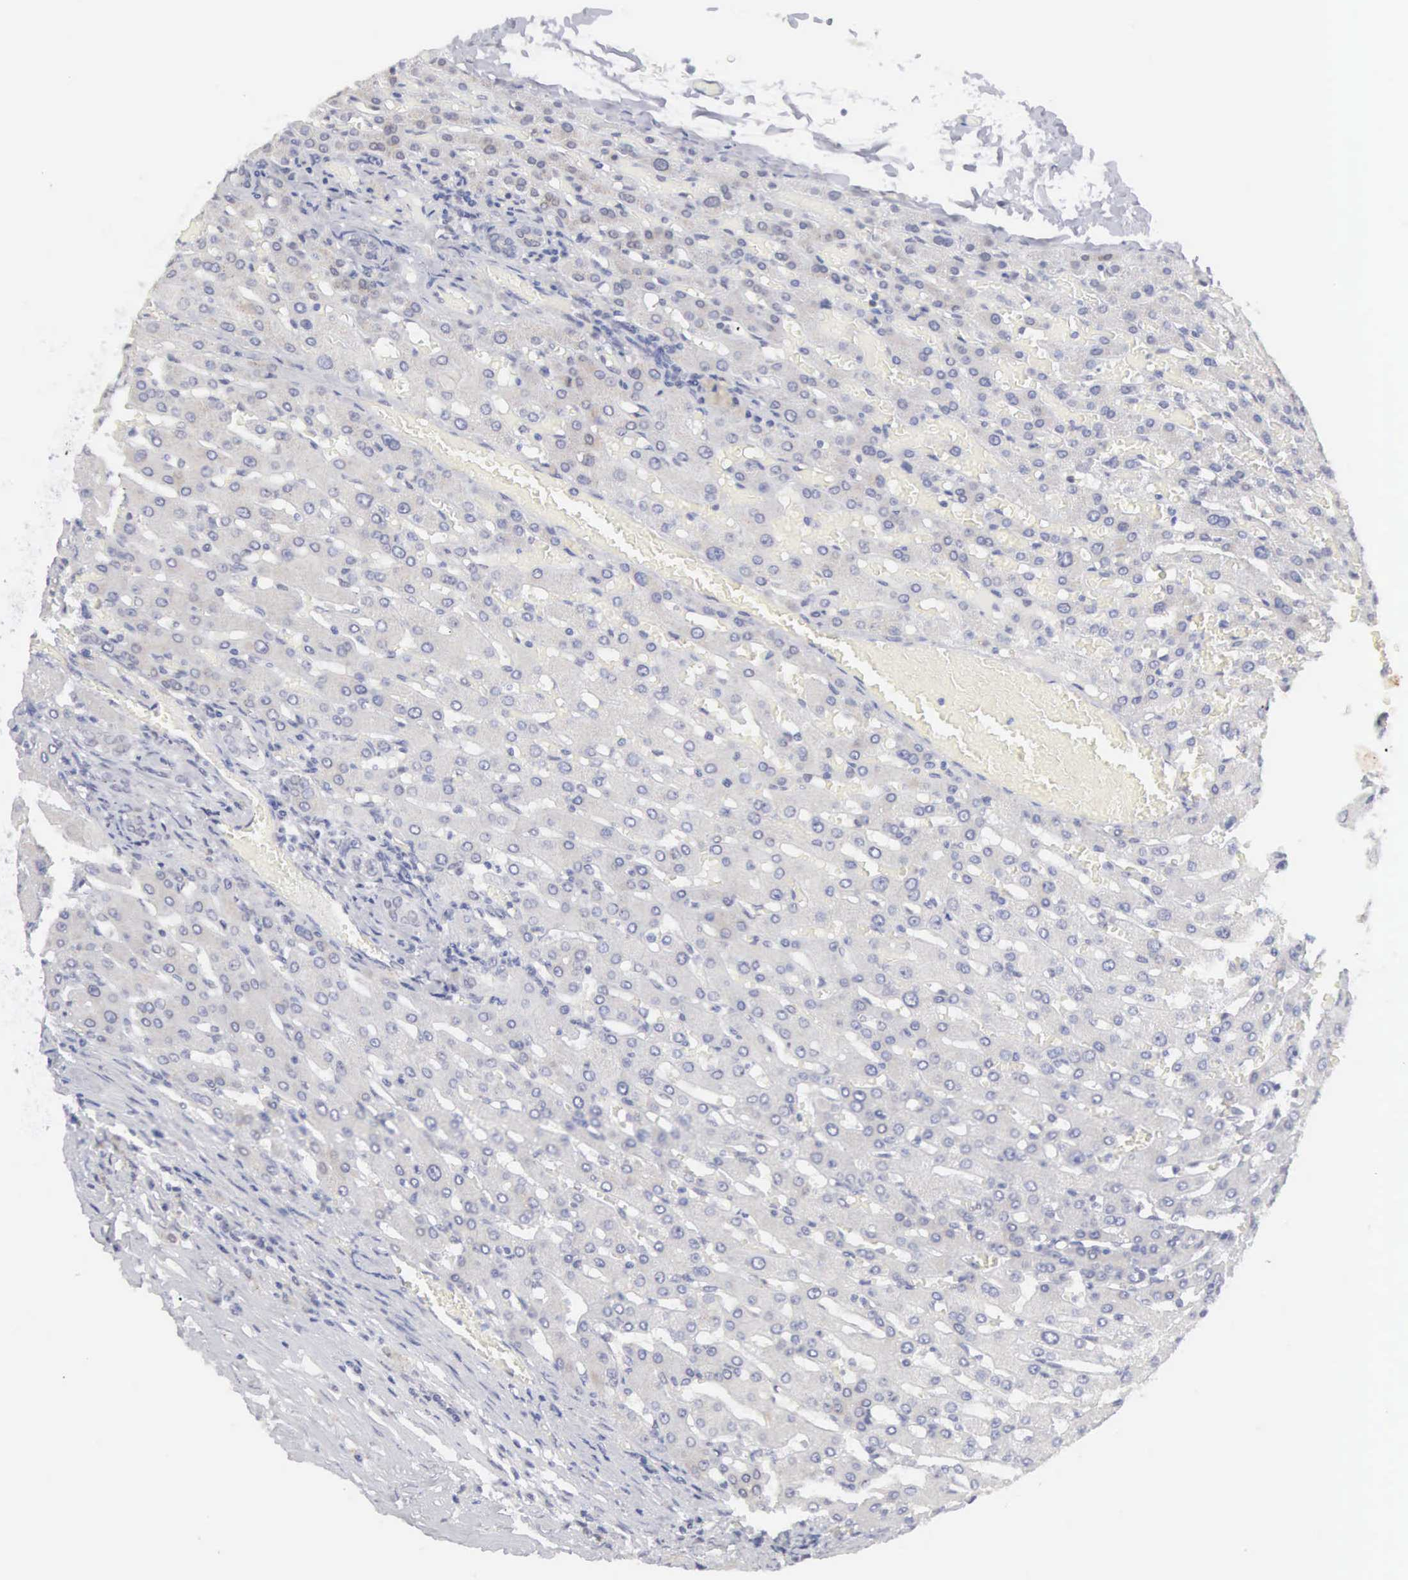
{"staining": {"intensity": "negative", "quantity": "none", "location": "none"}, "tissue": "liver", "cell_type": "Cholangiocytes", "image_type": "normal", "snomed": [{"axis": "morphology", "description": "Normal tissue, NOS"}, {"axis": "topography", "description": "Liver"}], "caption": "The histopathology image exhibits no significant expression in cholangiocytes of liver. (DAB immunohistochemistry (IHC), high magnification).", "gene": "MNAT1", "patient": {"sex": "female", "age": 30}}